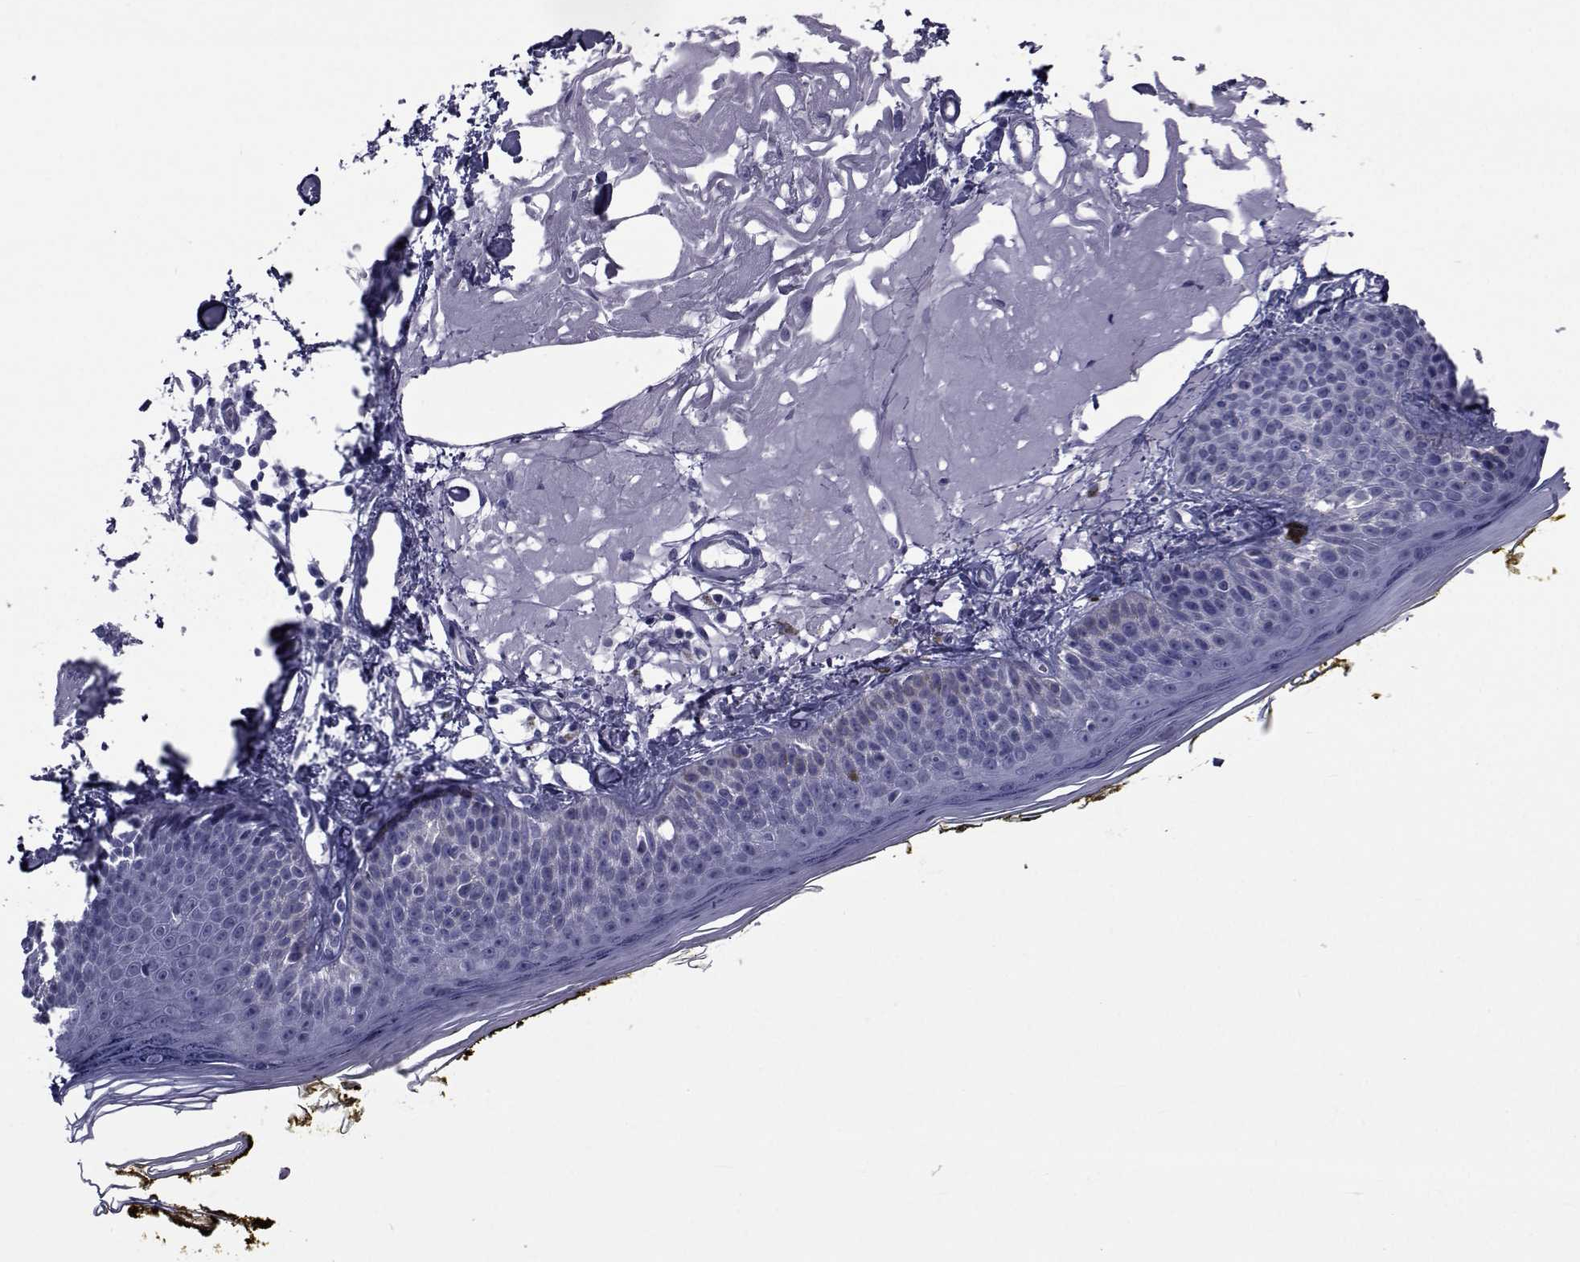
{"staining": {"intensity": "negative", "quantity": "none", "location": "none"}, "tissue": "skin", "cell_type": "Fibroblasts", "image_type": "normal", "snomed": [{"axis": "morphology", "description": "Normal tissue, NOS"}, {"axis": "topography", "description": "Skin"}], "caption": "Immunohistochemical staining of normal skin demonstrates no significant positivity in fibroblasts.", "gene": "GKAP1", "patient": {"sex": "male", "age": 76}}